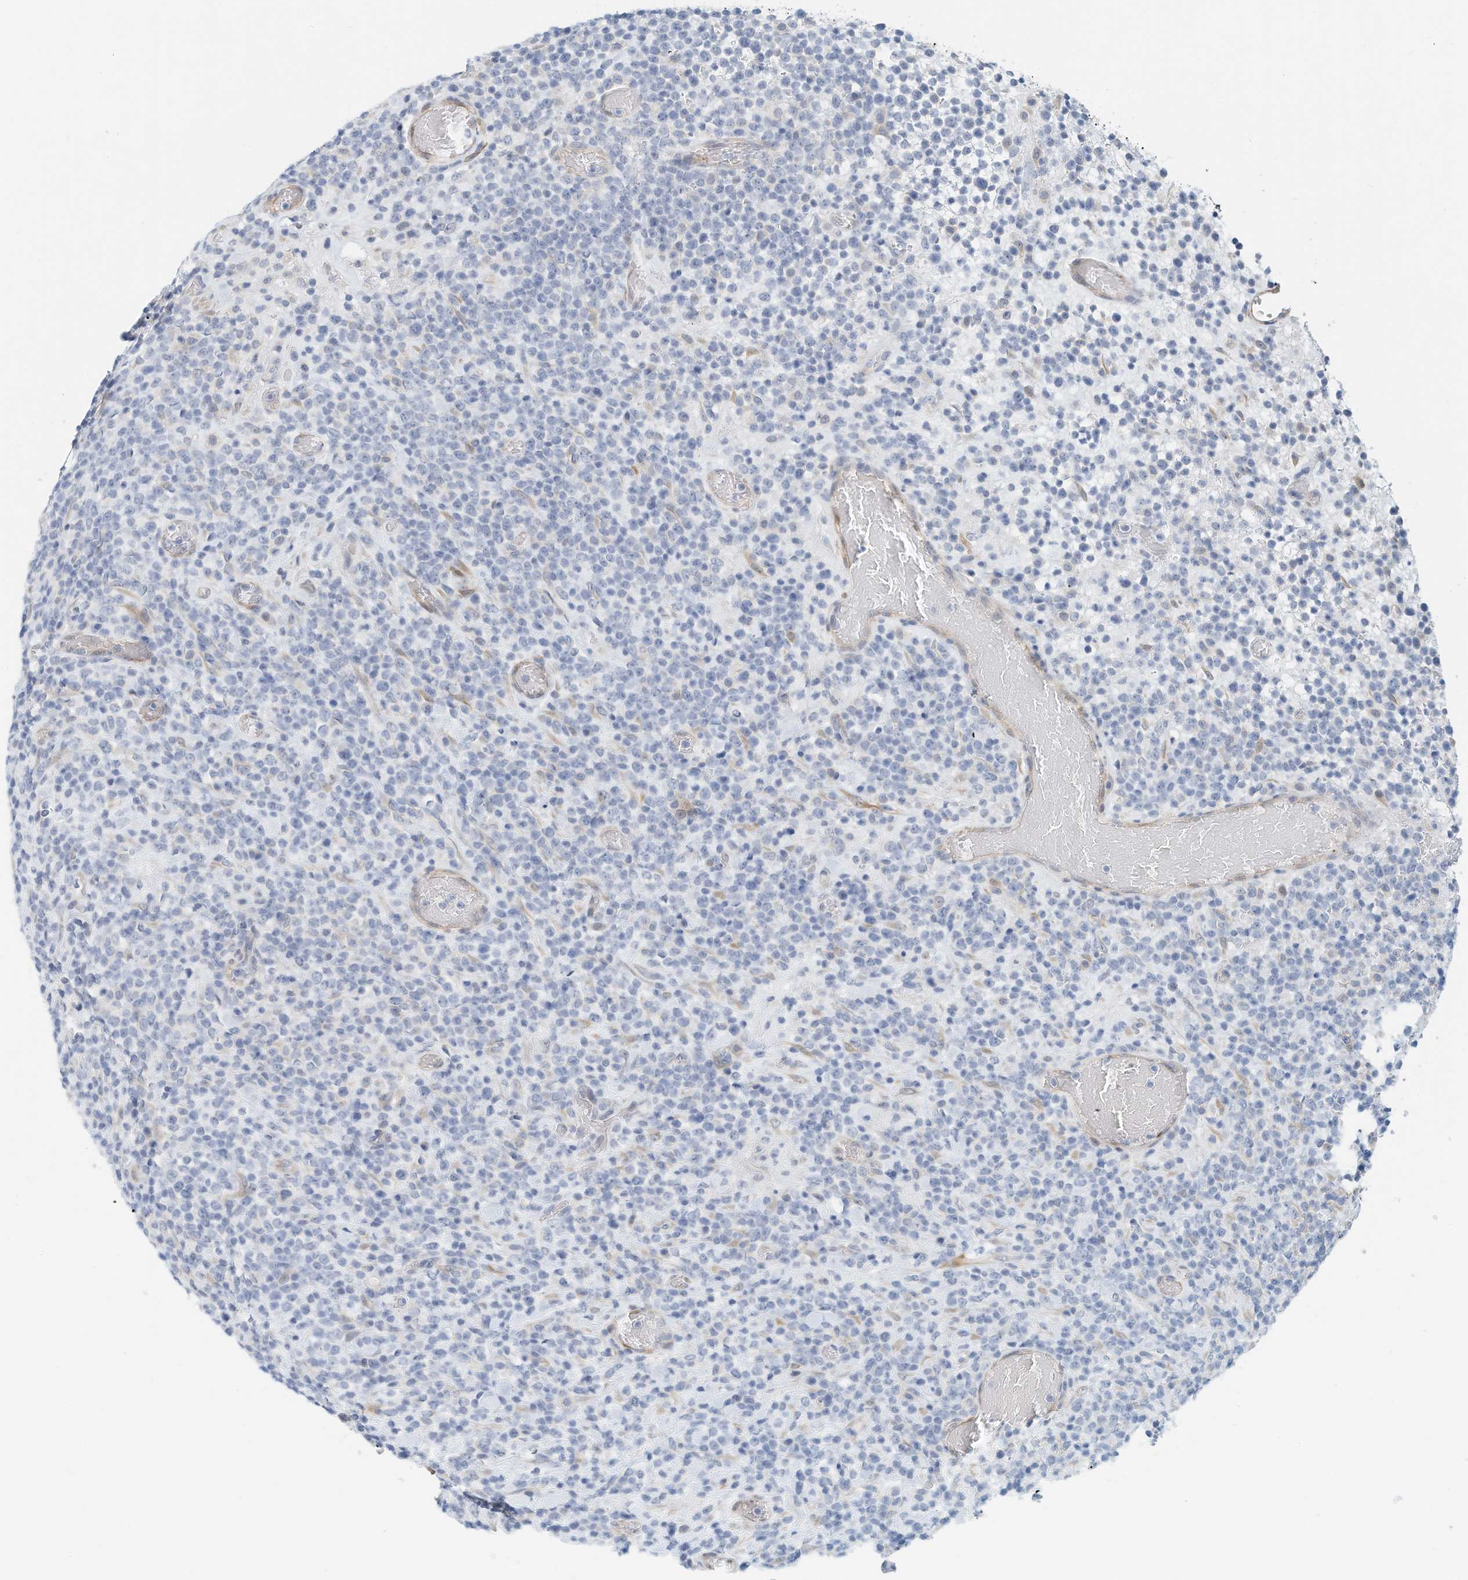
{"staining": {"intensity": "negative", "quantity": "none", "location": "none"}, "tissue": "lymphoma", "cell_type": "Tumor cells", "image_type": "cancer", "snomed": [{"axis": "morphology", "description": "Malignant lymphoma, non-Hodgkin's type, High grade"}, {"axis": "topography", "description": "Colon"}], "caption": "Immunohistochemical staining of human high-grade malignant lymphoma, non-Hodgkin's type reveals no significant positivity in tumor cells.", "gene": "ARHGAP28", "patient": {"sex": "female", "age": 53}}